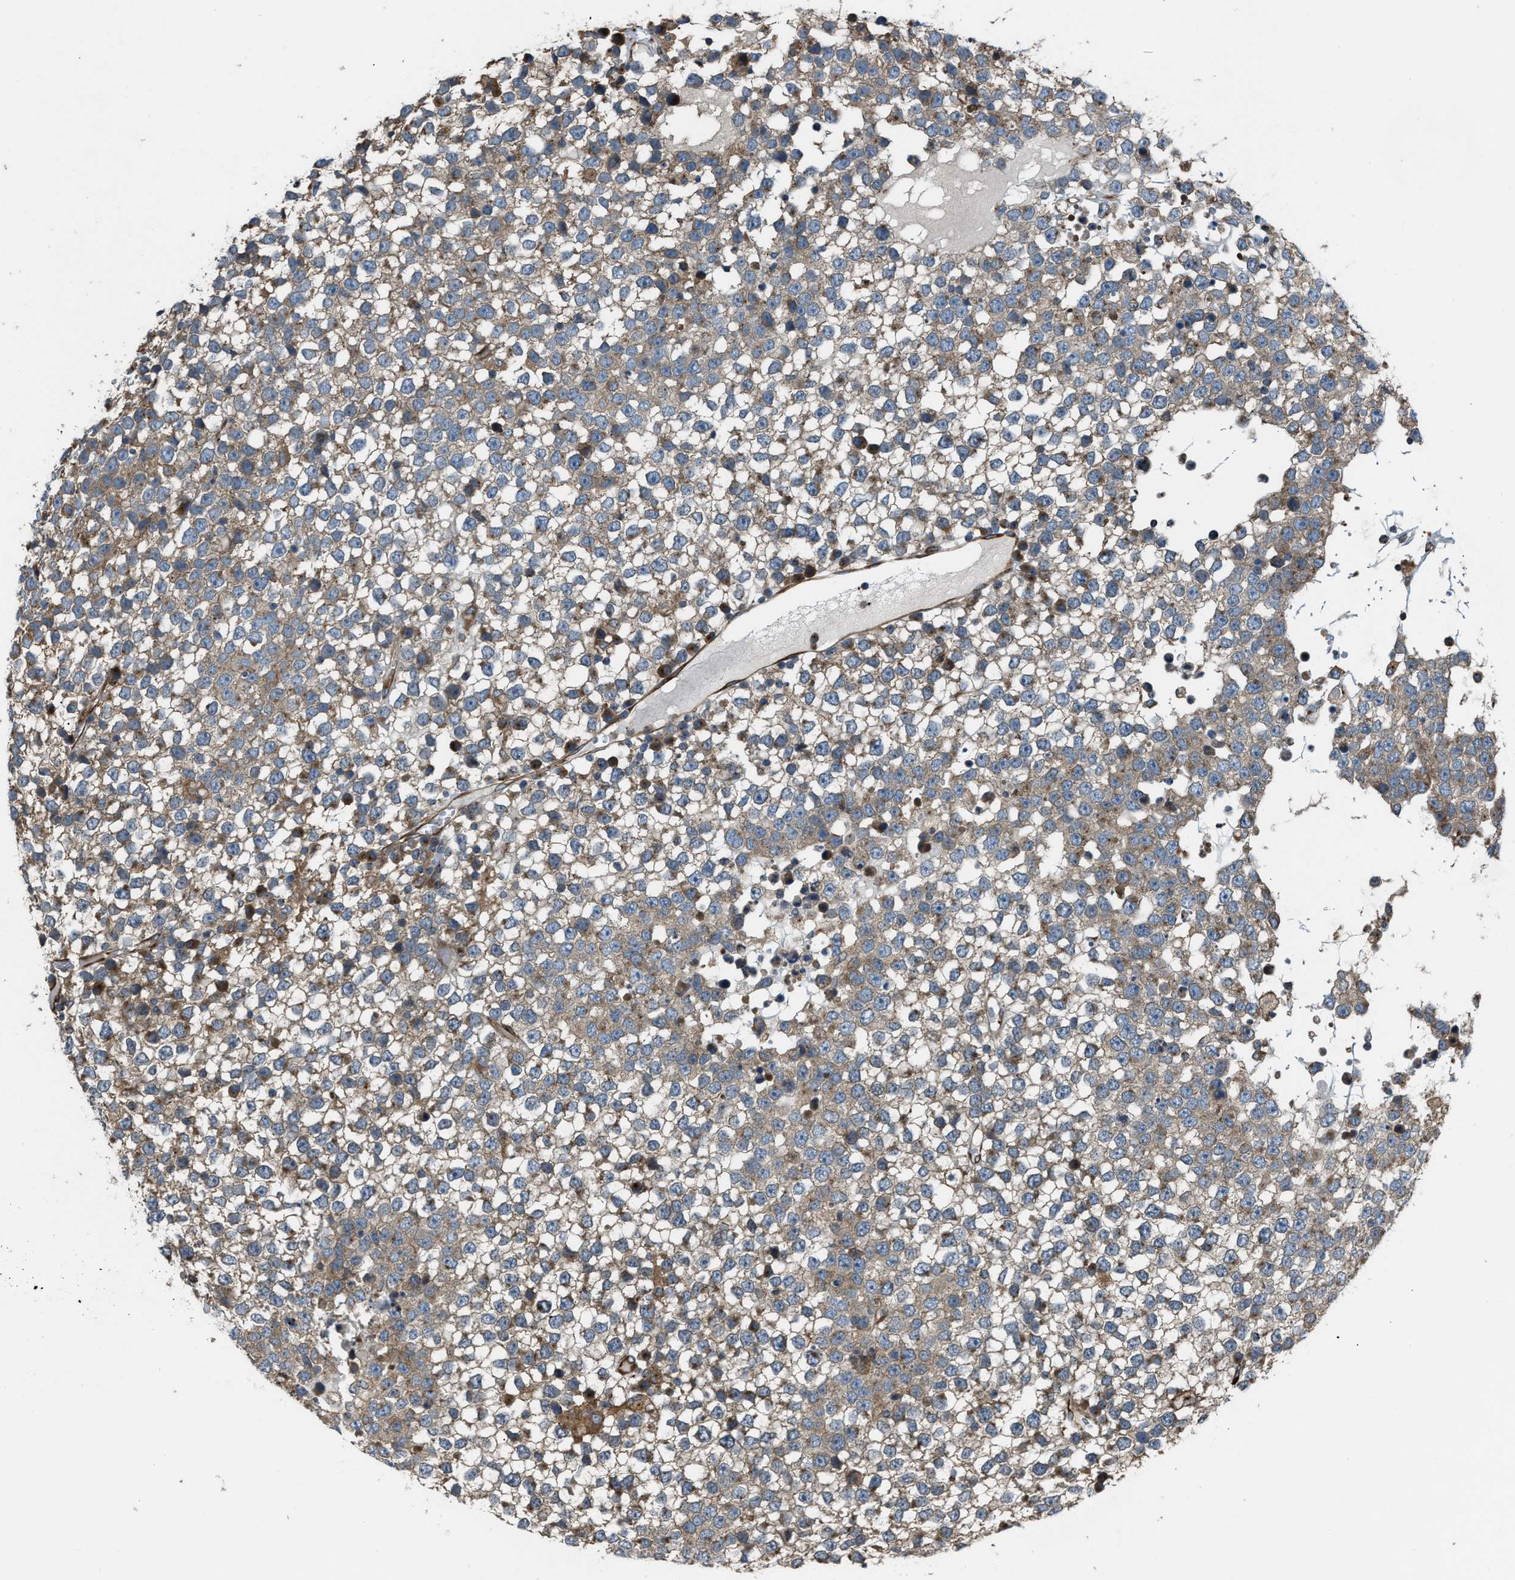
{"staining": {"intensity": "moderate", "quantity": ">75%", "location": "cytoplasmic/membranous"}, "tissue": "testis cancer", "cell_type": "Tumor cells", "image_type": "cancer", "snomed": [{"axis": "morphology", "description": "Seminoma, NOS"}, {"axis": "topography", "description": "Testis"}], "caption": "Immunohistochemistry (IHC) micrograph of neoplastic tissue: human testis seminoma stained using immunohistochemistry (IHC) exhibits medium levels of moderate protein expression localized specifically in the cytoplasmic/membranous of tumor cells, appearing as a cytoplasmic/membranous brown color.", "gene": "TRPC1", "patient": {"sex": "male", "age": 65}}